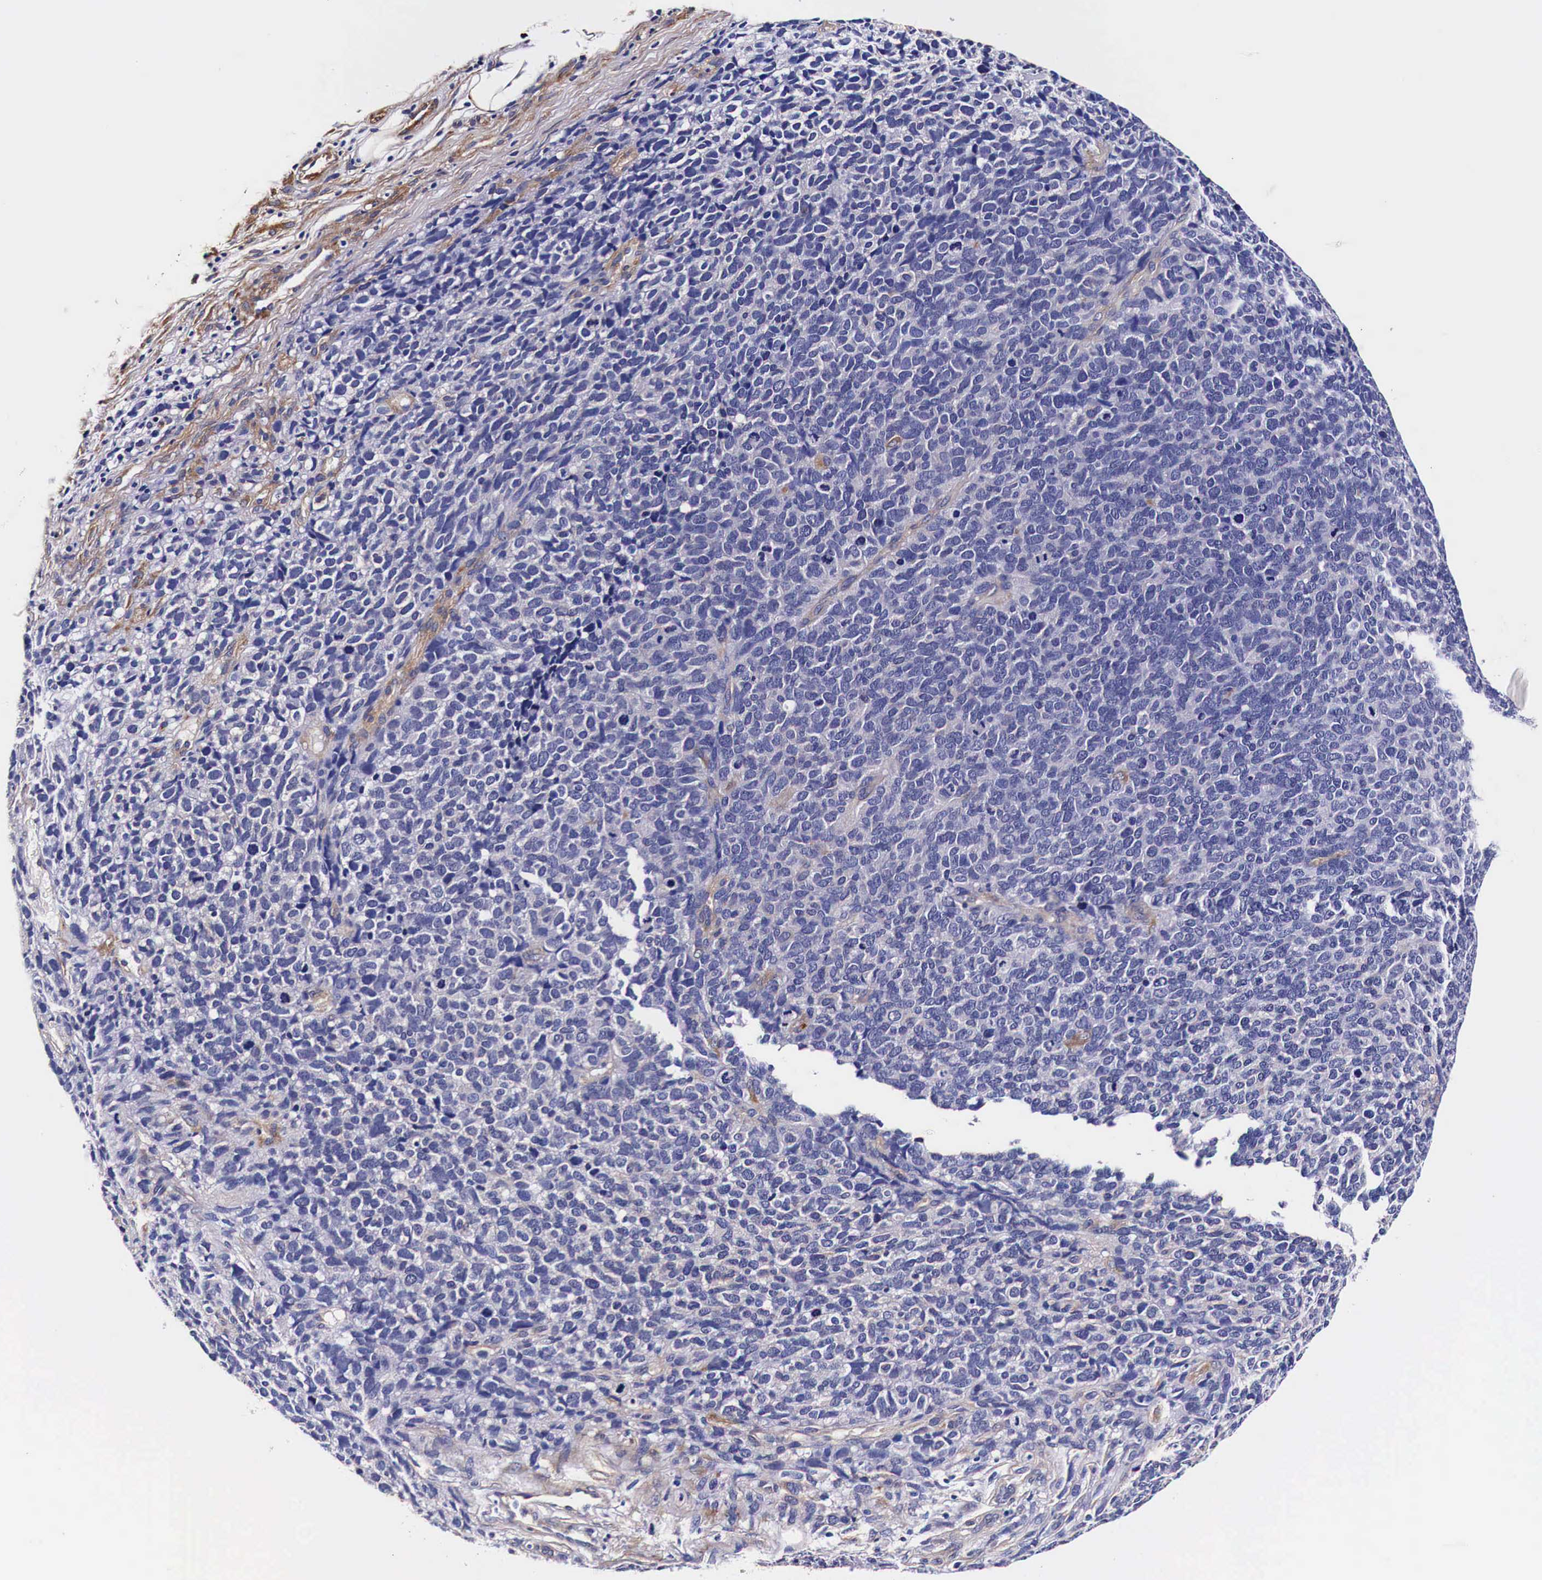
{"staining": {"intensity": "negative", "quantity": "none", "location": "none"}, "tissue": "melanoma", "cell_type": "Tumor cells", "image_type": "cancer", "snomed": [{"axis": "morphology", "description": "Malignant melanoma, NOS"}, {"axis": "topography", "description": "Skin"}], "caption": "Malignant melanoma stained for a protein using IHC shows no positivity tumor cells.", "gene": "HSPB1", "patient": {"sex": "female", "age": 85}}